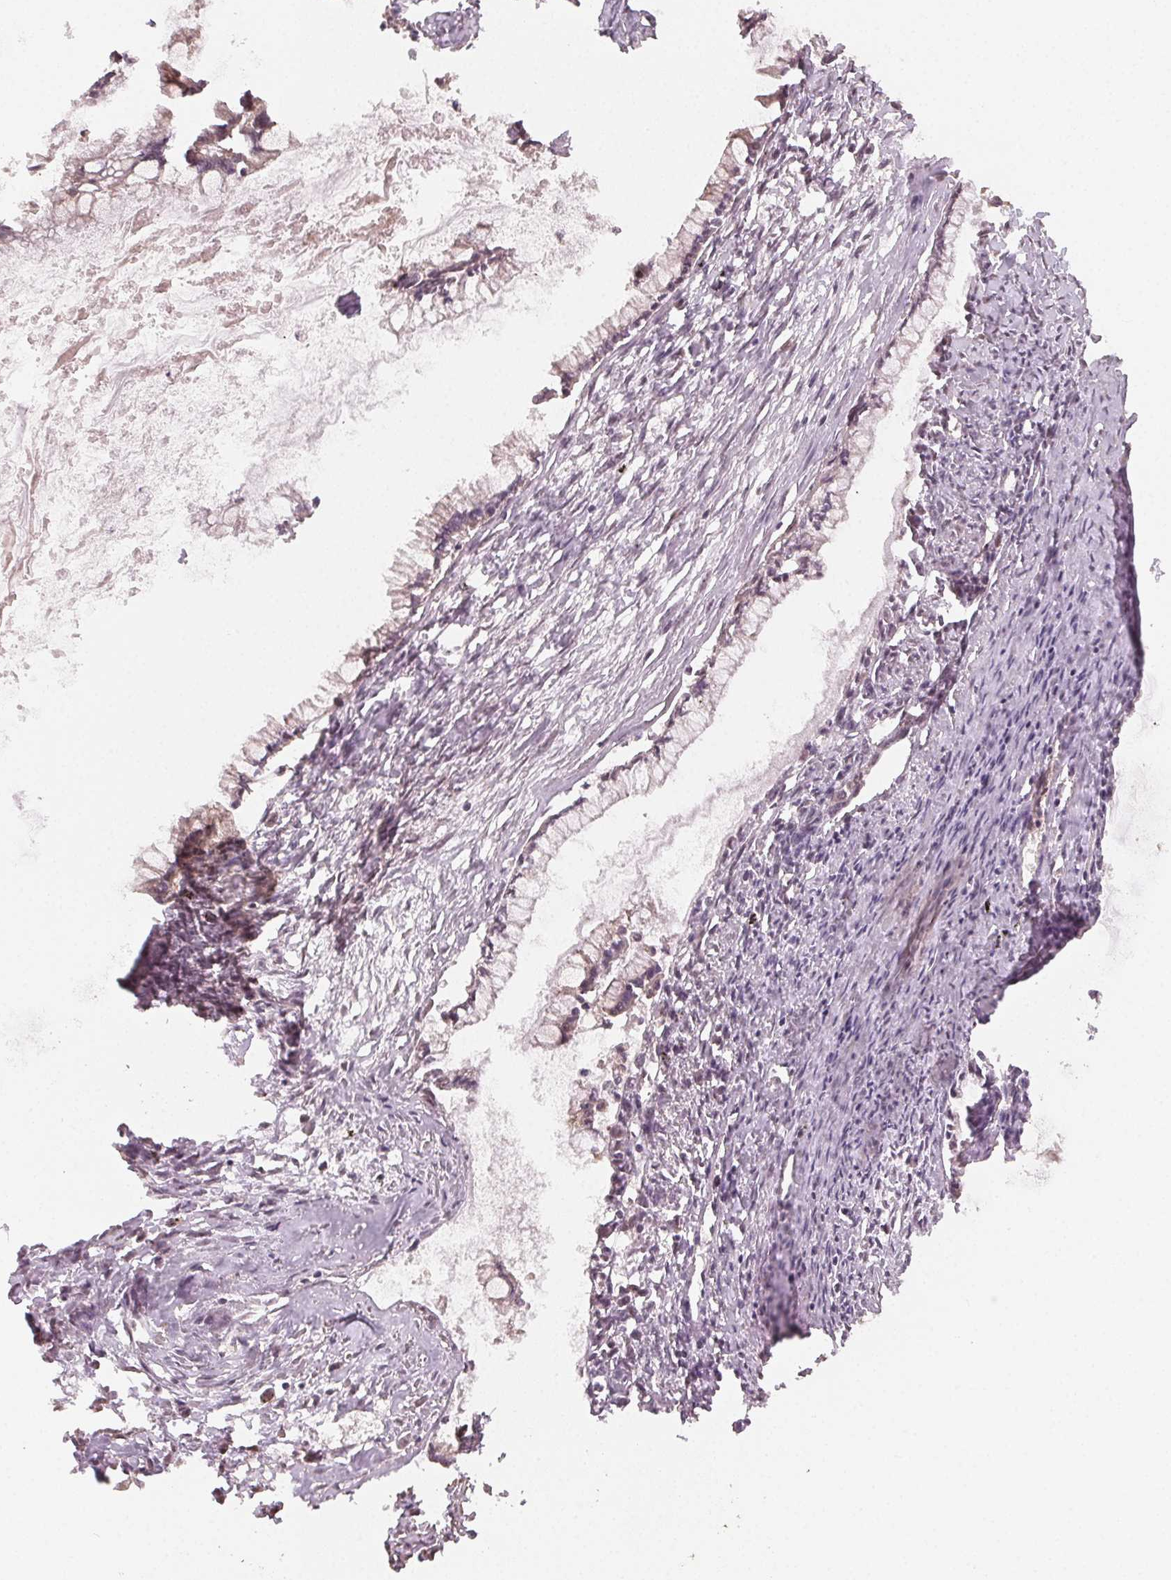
{"staining": {"intensity": "moderate", "quantity": "25%-75%", "location": "cytoplasmic/membranous"}, "tissue": "ovarian cancer", "cell_type": "Tumor cells", "image_type": "cancer", "snomed": [{"axis": "morphology", "description": "Cystadenocarcinoma, mucinous, NOS"}, {"axis": "topography", "description": "Ovary"}], "caption": "There is medium levels of moderate cytoplasmic/membranous positivity in tumor cells of ovarian cancer, as demonstrated by immunohistochemical staining (brown color).", "gene": "WBP2", "patient": {"sex": "female", "age": 67}}